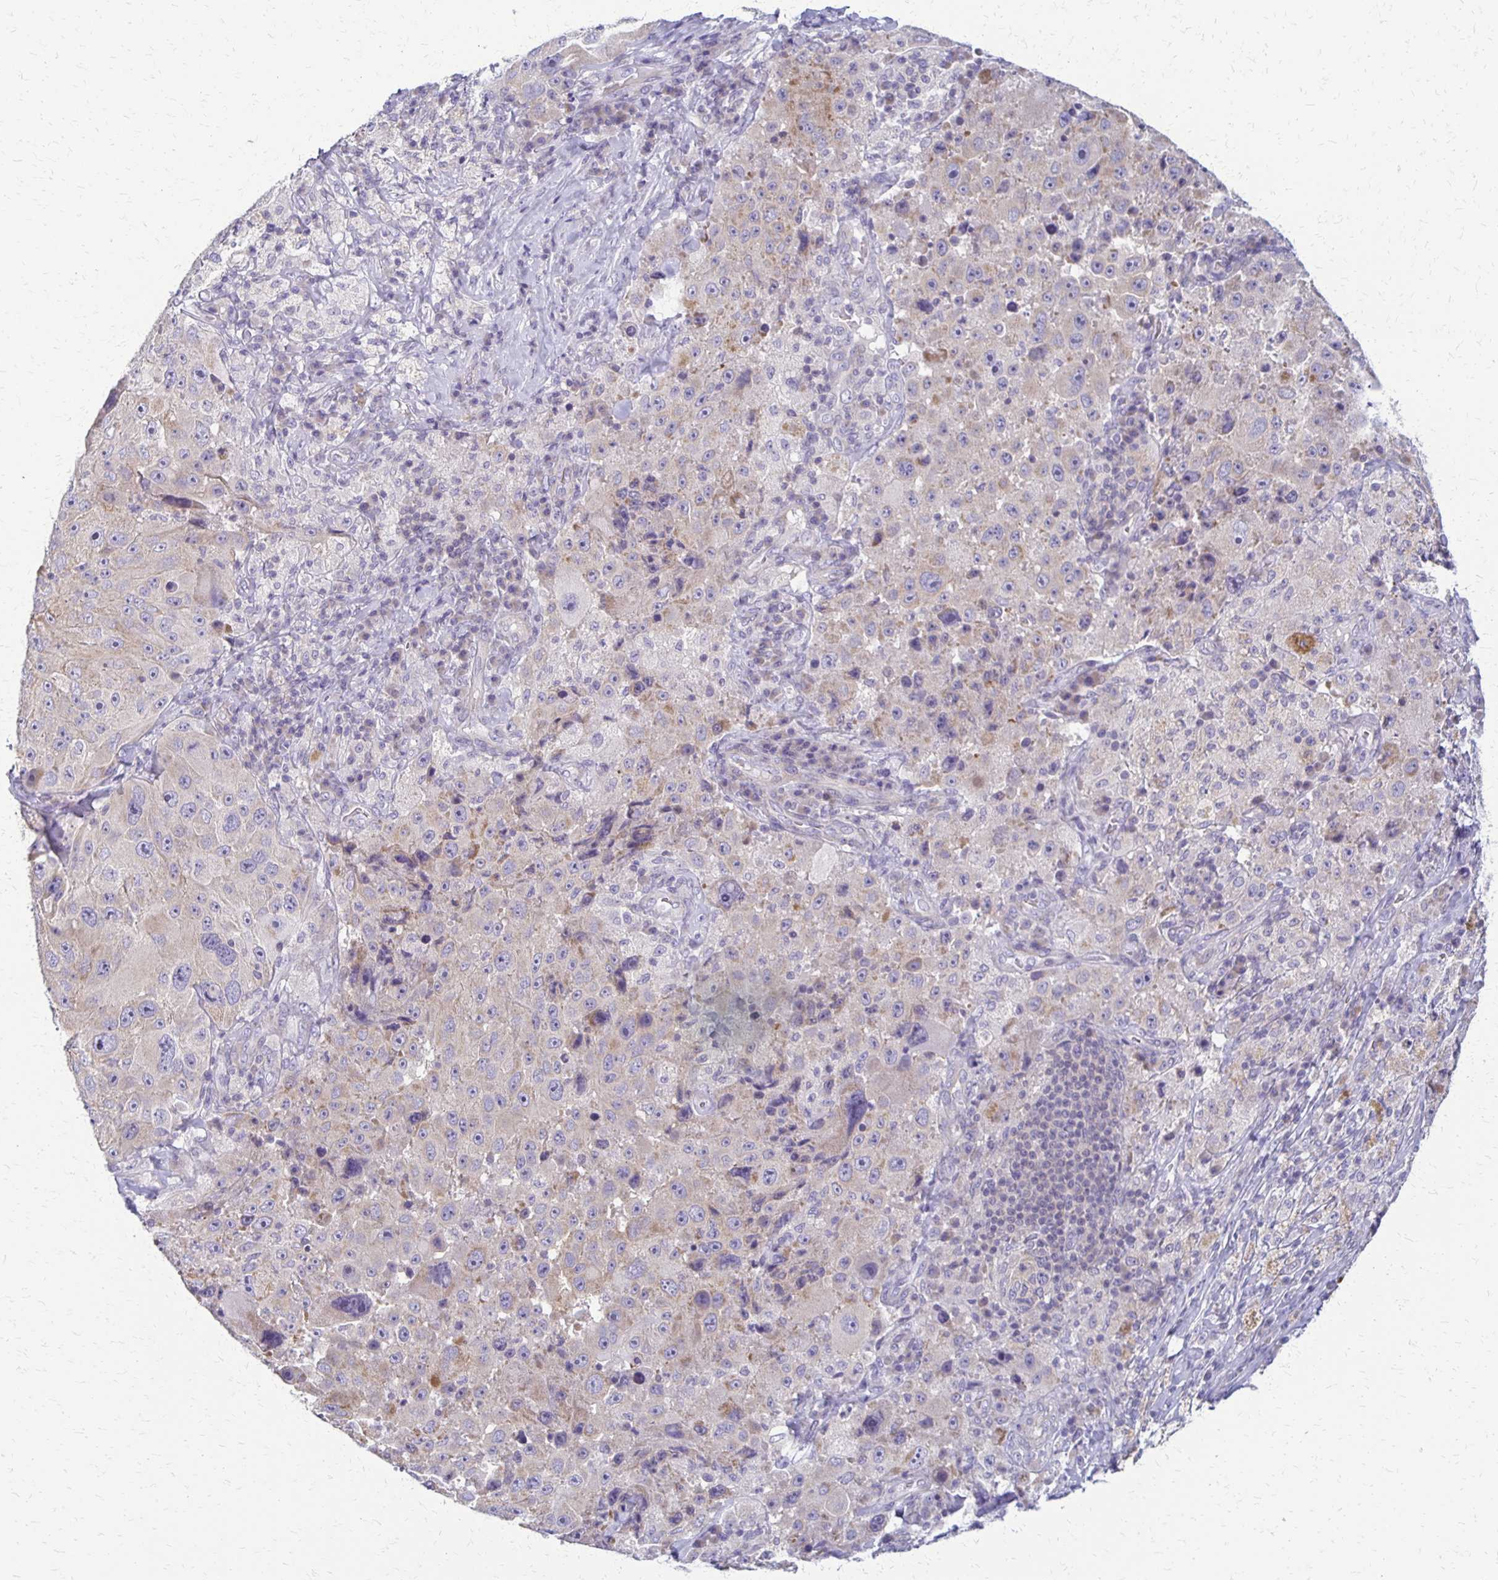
{"staining": {"intensity": "moderate", "quantity": "<25%", "location": "cytoplasmic/membranous"}, "tissue": "melanoma", "cell_type": "Tumor cells", "image_type": "cancer", "snomed": [{"axis": "morphology", "description": "Malignant melanoma, Metastatic site"}, {"axis": "topography", "description": "Lymph node"}], "caption": "Malignant melanoma (metastatic site) stained for a protein (brown) exhibits moderate cytoplasmic/membranous positive expression in about <25% of tumor cells.", "gene": "RHOC", "patient": {"sex": "male", "age": 62}}